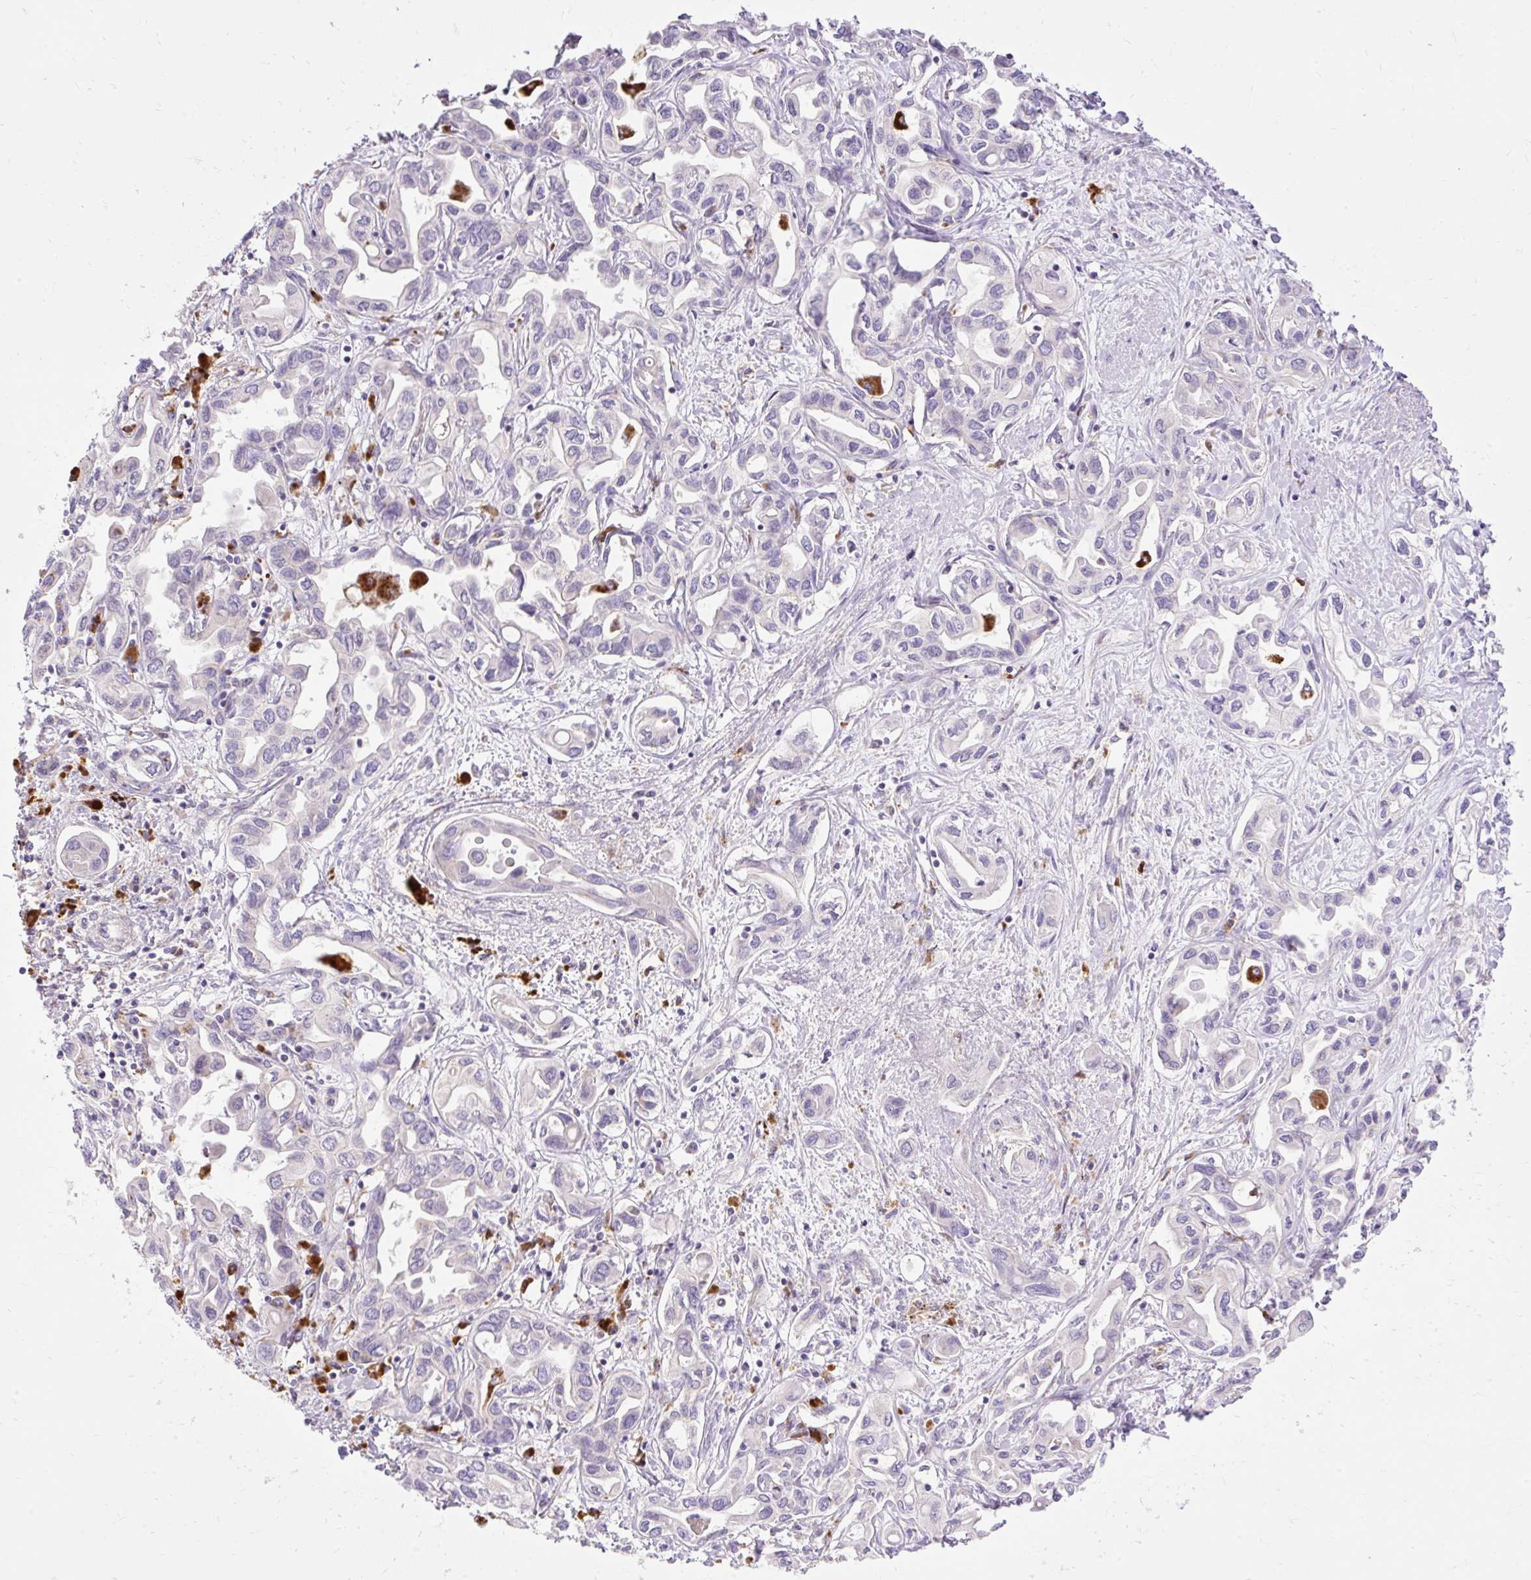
{"staining": {"intensity": "negative", "quantity": "none", "location": "none"}, "tissue": "liver cancer", "cell_type": "Tumor cells", "image_type": "cancer", "snomed": [{"axis": "morphology", "description": "Cholangiocarcinoma"}, {"axis": "topography", "description": "Liver"}], "caption": "Liver cancer was stained to show a protein in brown. There is no significant positivity in tumor cells. (DAB (3,3'-diaminobenzidine) immunohistochemistry with hematoxylin counter stain).", "gene": "HEXB", "patient": {"sex": "female", "age": 64}}